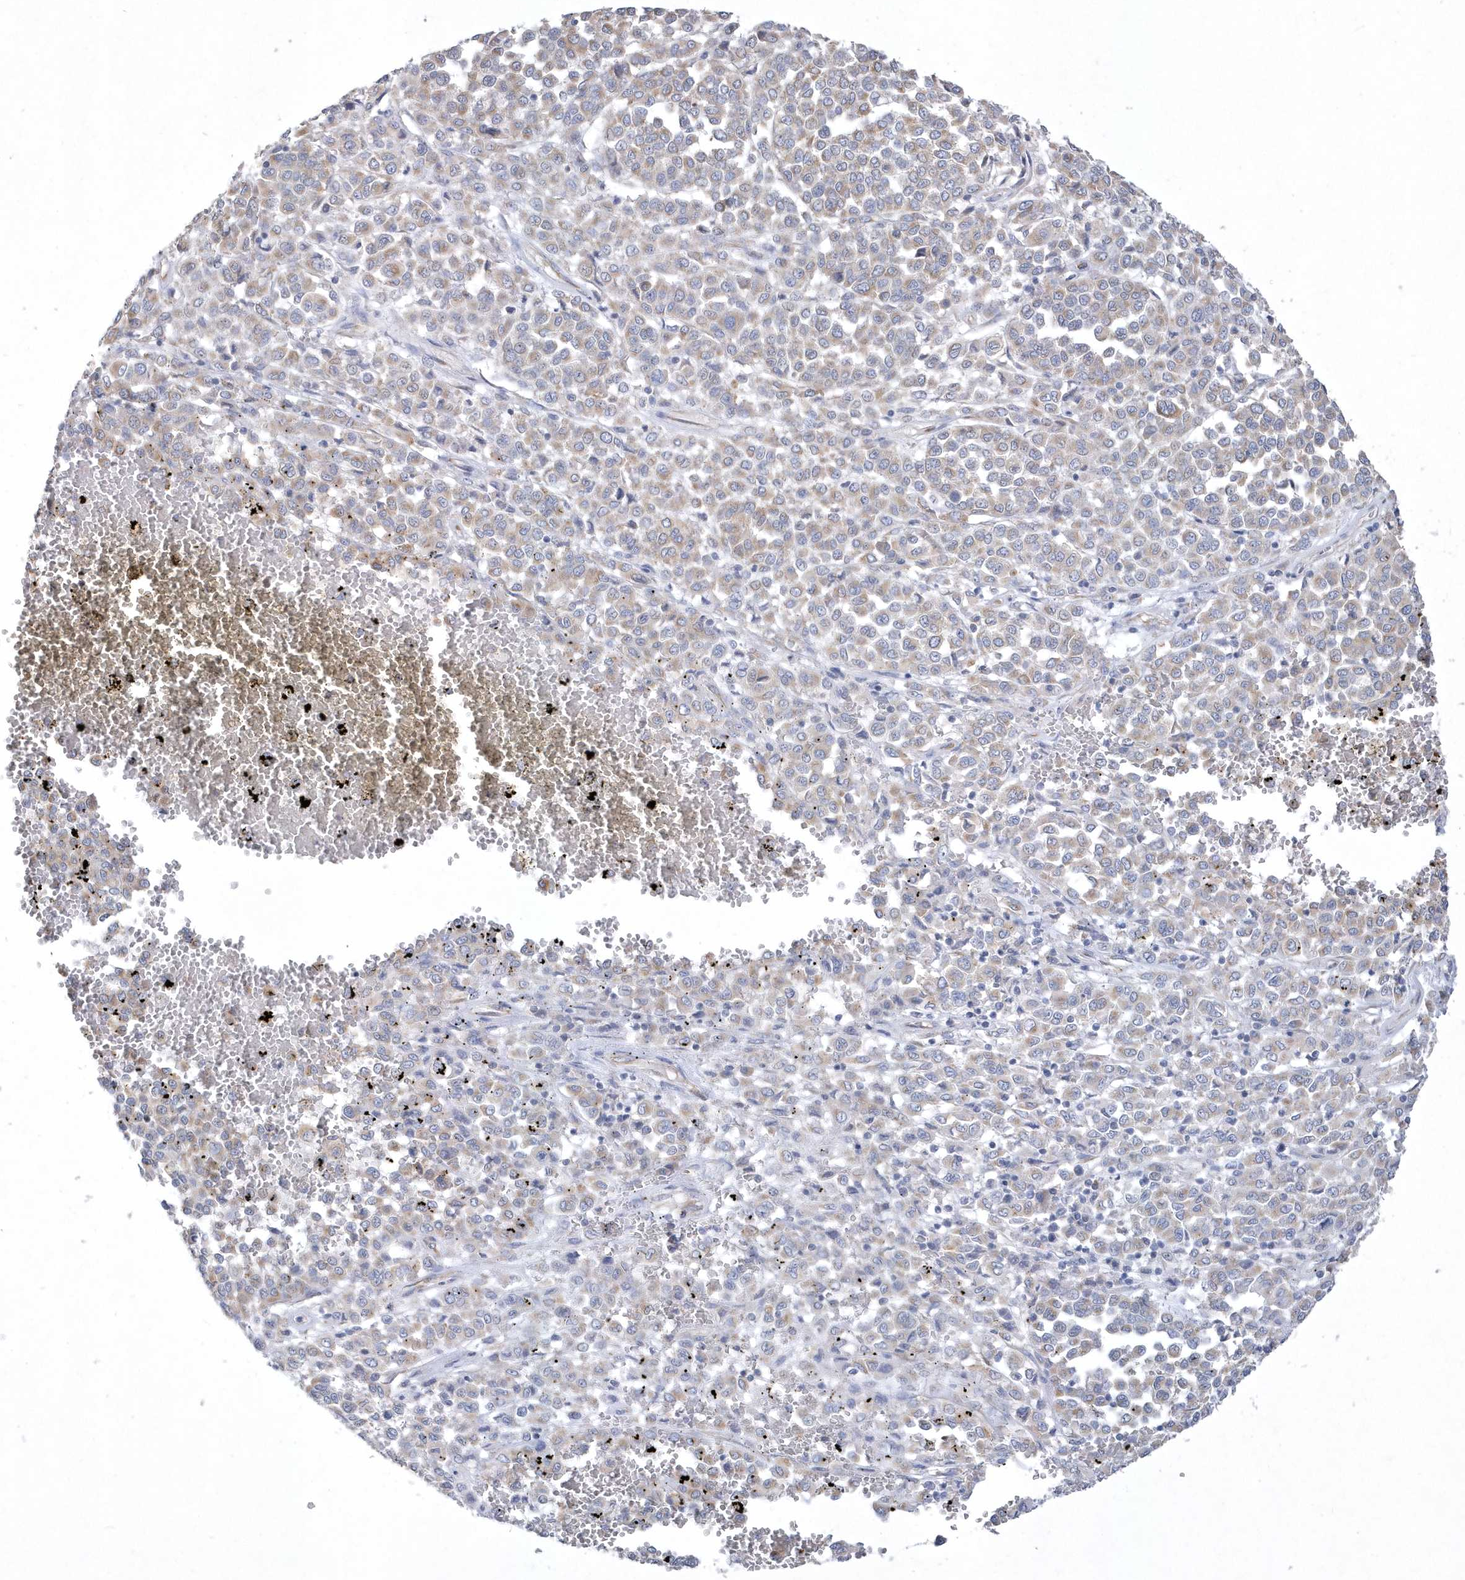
{"staining": {"intensity": "weak", "quantity": "25%-75%", "location": "cytoplasmic/membranous"}, "tissue": "melanoma", "cell_type": "Tumor cells", "image_type": "cancer", "snomed": [{"axis": "morphology", "description": "Malignant melanoma, Metastatic site"}, {"axis": "topography", "description": "Pancreas"}], "caption": "Tumor cells demonstrate low levels of weak cytoplasmic/membranous expression in approximately 25%-75% of cells in melanoma.", "gene": "DGAT1", "patient": {"sex": "female", "age": 30}}